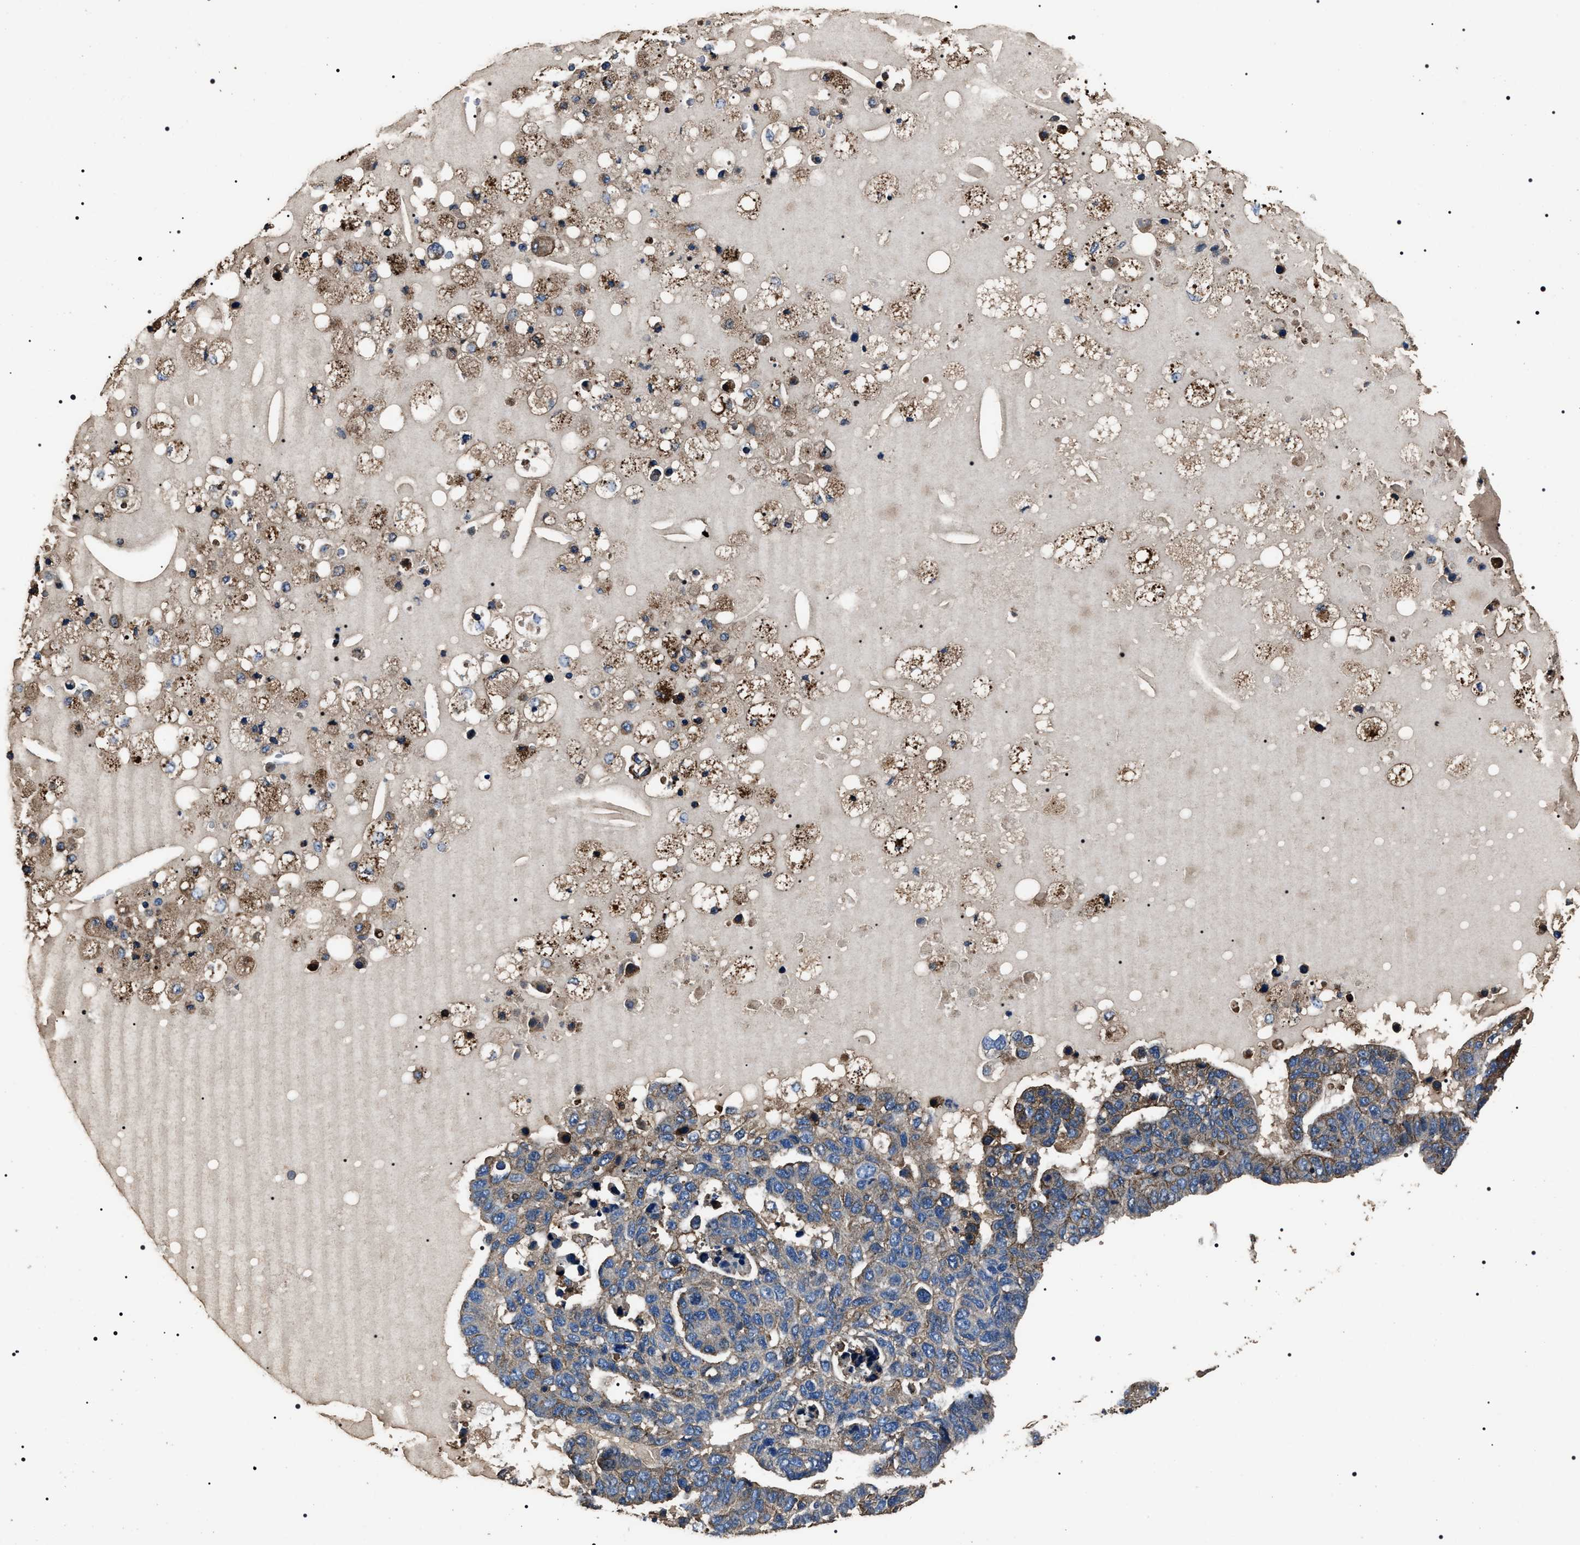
{"staining": {"intensity": "weak", "quantity": "<25%", "location": "cytoplasmic/membranous"}, "tissue": "pancreatic cancer", "cell_type": "Tumor cells", "image_type": "cancer", "snomed": [{"axis": "morphology", "description": "Adenocarcinoma, NOS"}, {"axis": "topography", "description": "Pancreas"}], "caption": "Pancreatic cancer was stained to show a protein in brown. There is no significant expression in tumor cells. (DAB (3,3'-diaminobenzidine) immunohistochemistry with hematoxylin counter stain).", "gene": "HSCB", "patient": {"sex": "female", "age": 61}}